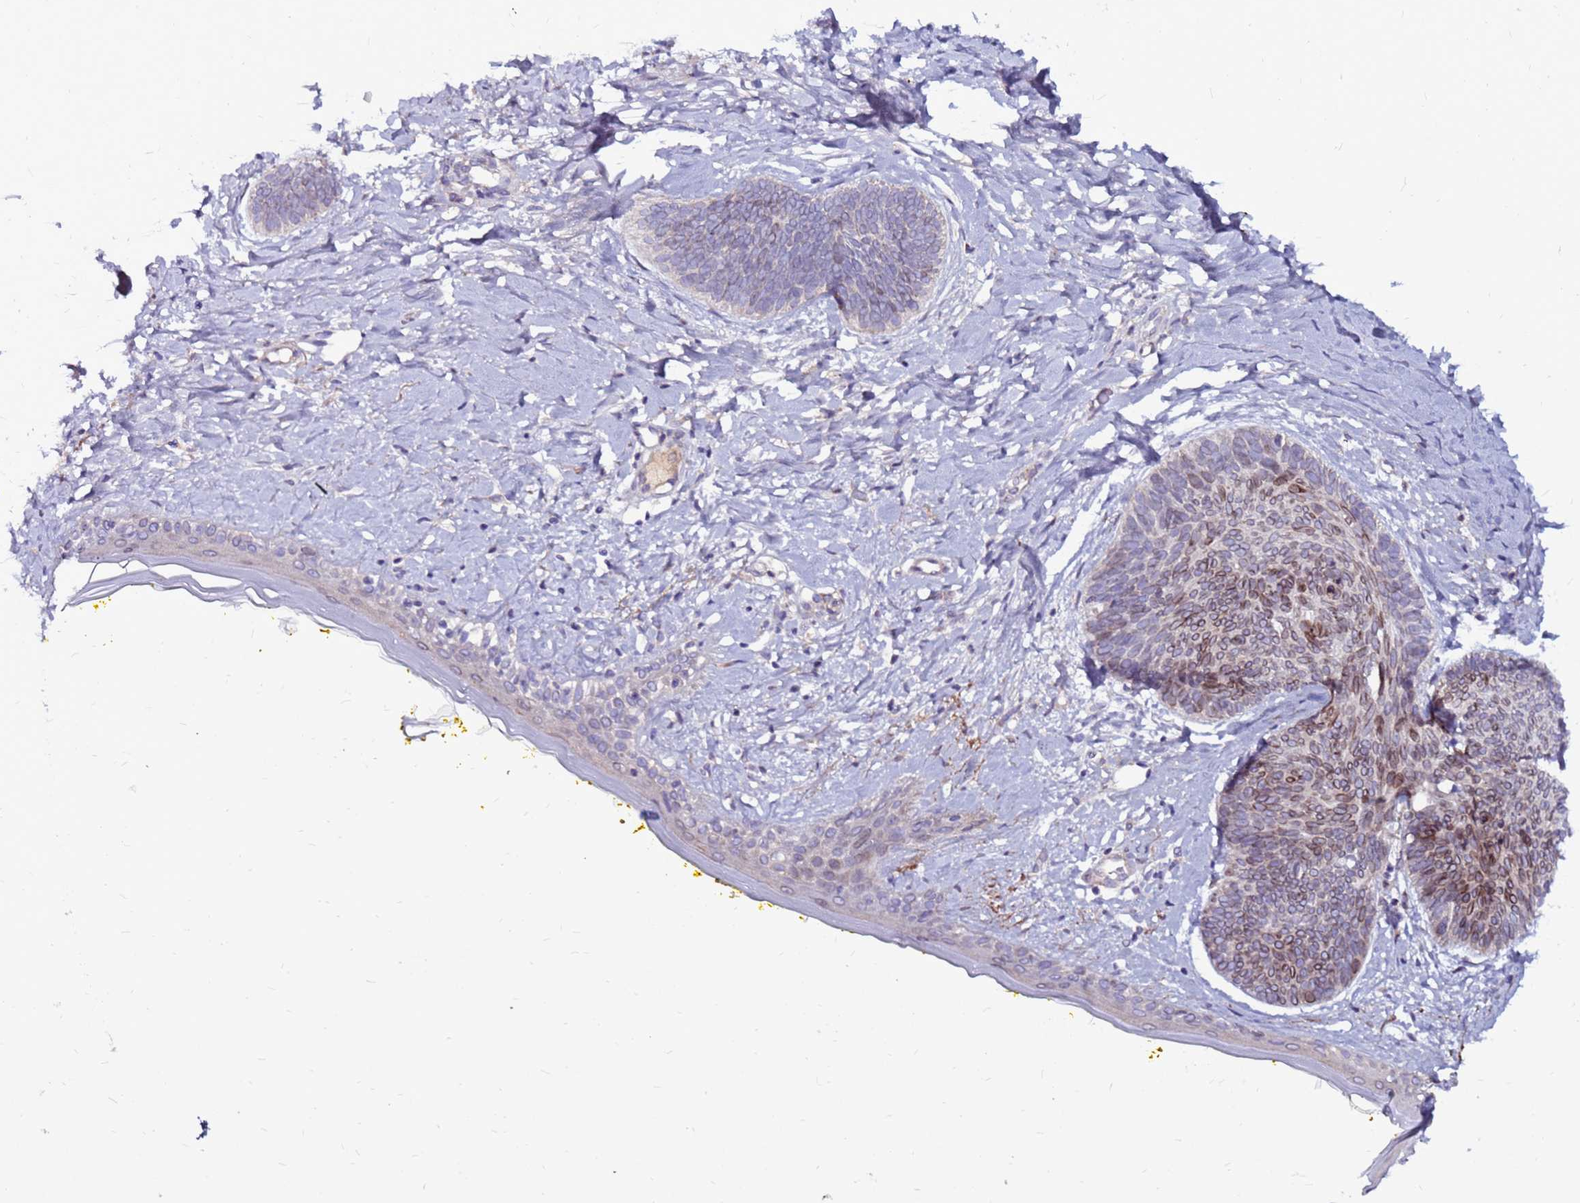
{"staining": {"intensity": "moderate", "quantity": "<25%", "location": "cytoplasmic/membranous,nuclear"}, "tissue": "skin cancer", "cell_type": "Tumor cells", "image_type": "cancer", "snomed": [{"axis": "morphology", "description": "Basal cell carcinoma"}, {"axis": "topography", "description": "Skin"}], "caption": "Skin cancer (basal cell carcinoma) tissue reveals moderate cytoplasmic/membranous and nuclear positivity in about <25% of tumor cells The protein is stained brown, and the nuclei are stained in blue (DAB (3,3'-diaminobenzidine) IHC with brightfield microscopy, high magnification).", "gene": "CCDC71", "patient": {"sex": "female", "age": 81}}